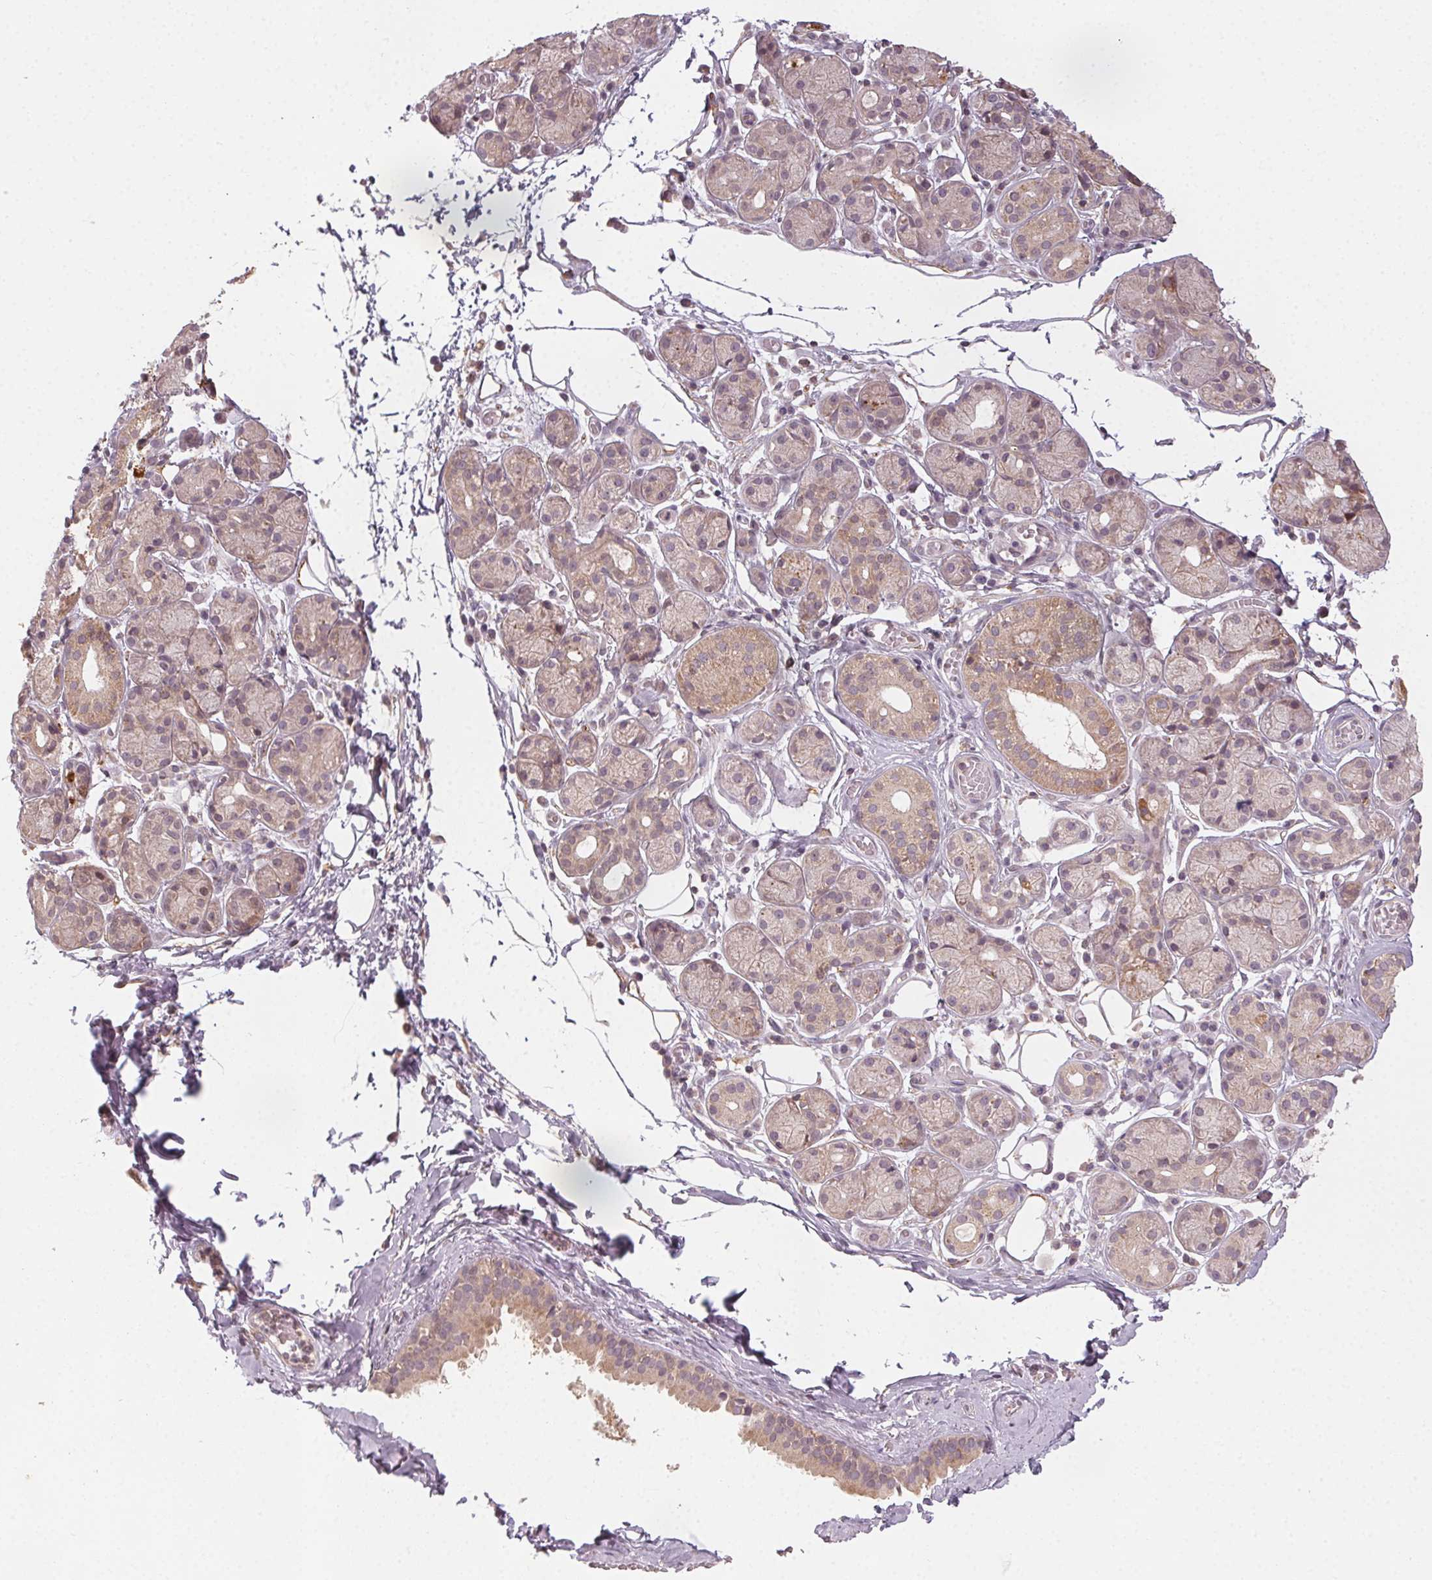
{"staining": {"intensity": "moderate", "quantity": "<25%", "location": "cytoplasmic/membranous"}, "tissue": "salivary gland", "cell_type": "Glandular cells", "image_type": "normal", "snomed": [{"axis": "morphology", "description": "Normal tissue, NOS"}, {"axis": "topography", "description": "Salivary gland"}, {"axis": "topography", "description": "Peripheral nerve tissue"}], "caption": "A photomicrograph of human salivary gland stained for a protein shows moderate cytoplasmic/membranous brown staining in glandular cells.", "gene": "NCOA4", "patient": {"sex": "male", "age": 71}}